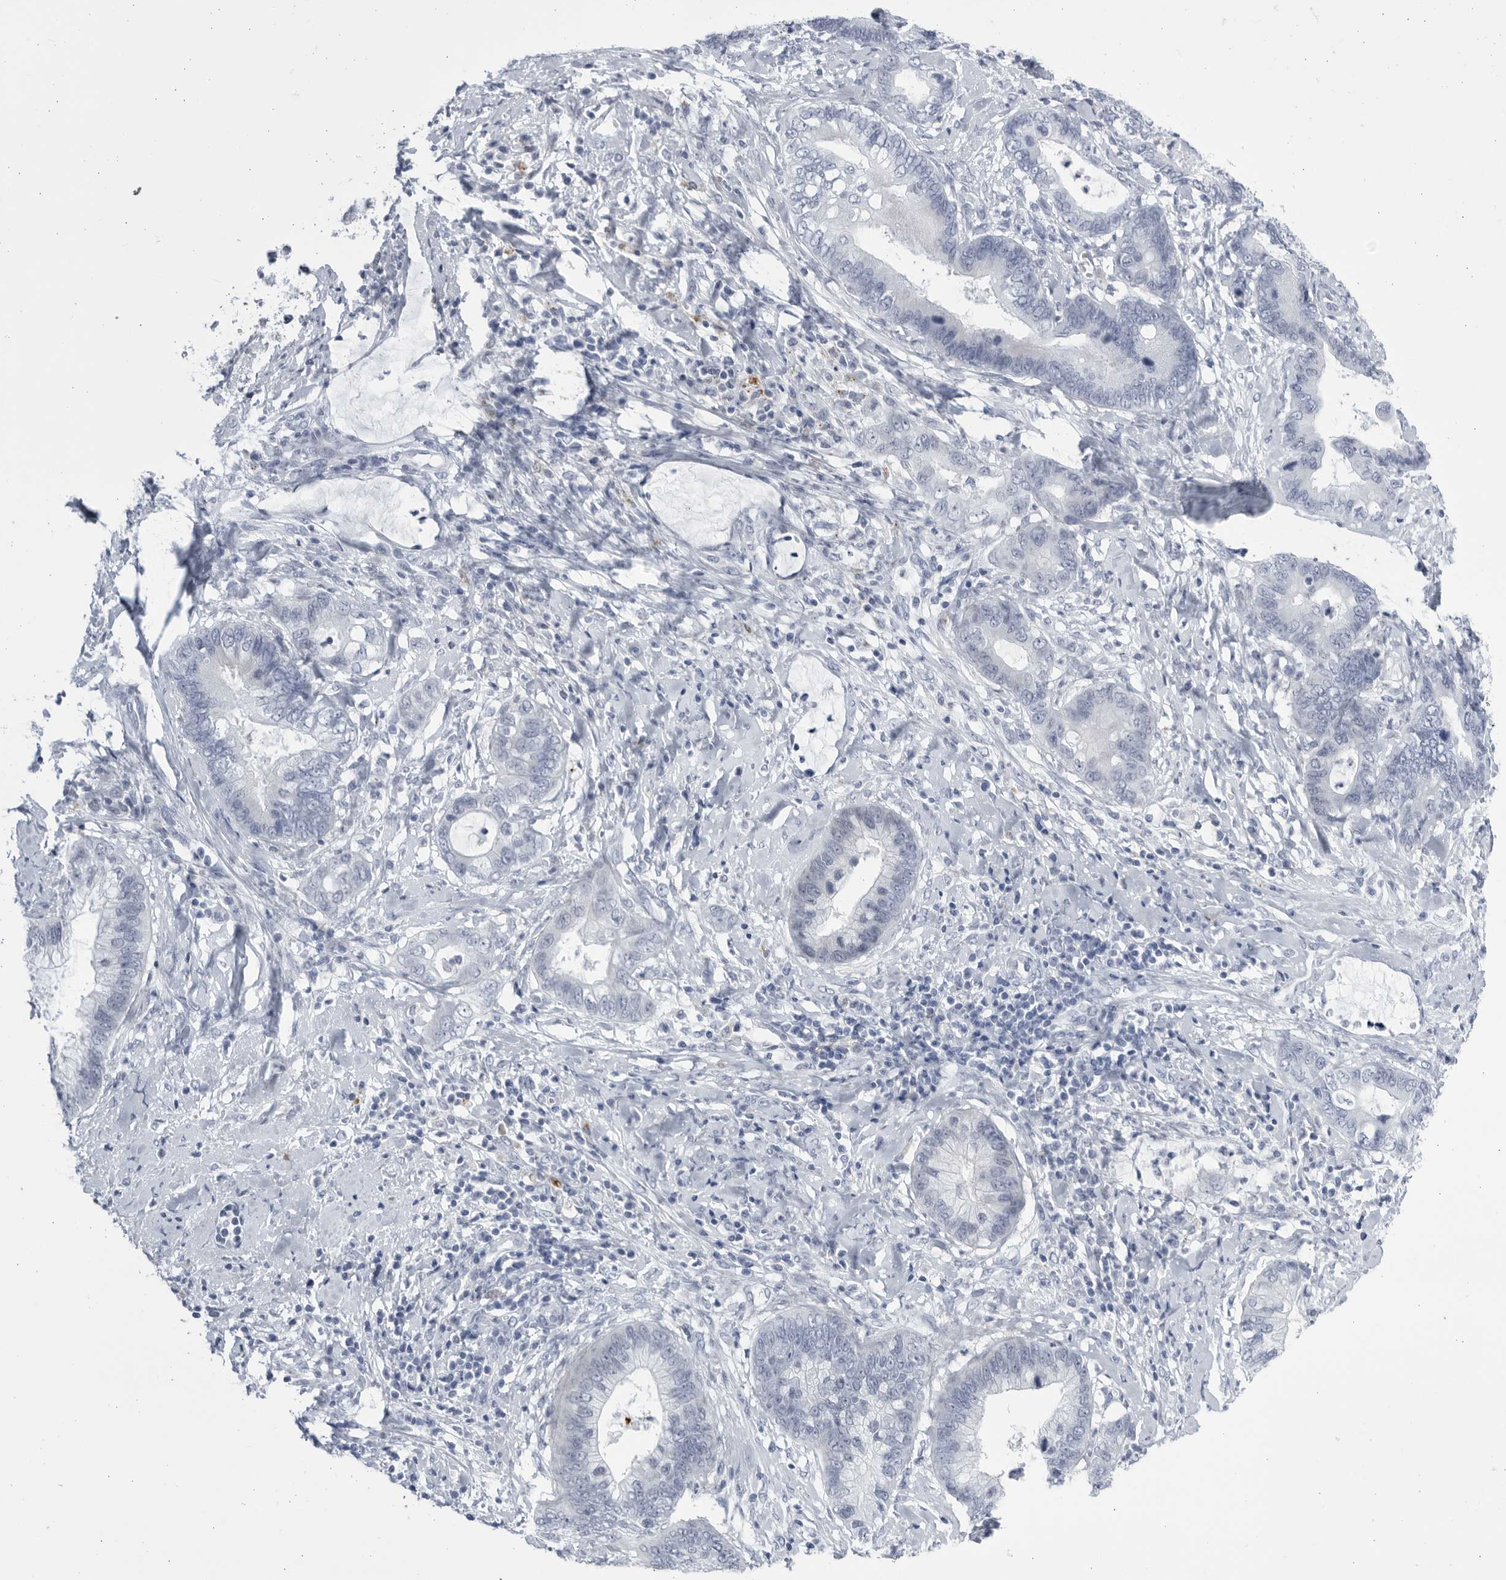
{"staining": {"intensity": "negative", "quantity": "none", "location": "none"}, "tissue": "cervical cancer", "cell_type": "Tumor cells", "image_type": "cancer", "snomed": [{"axis": "morphology", "description": "Adenocarcinoma, NOS"}, {"axis": "topography", "description": "Cervix"}], "caption": "Tumor cells show no significant staining in cervical cancer (adenocarcinoma).", "gene": "CCDC181", "patient": {"sex": "female", "age": 44}}